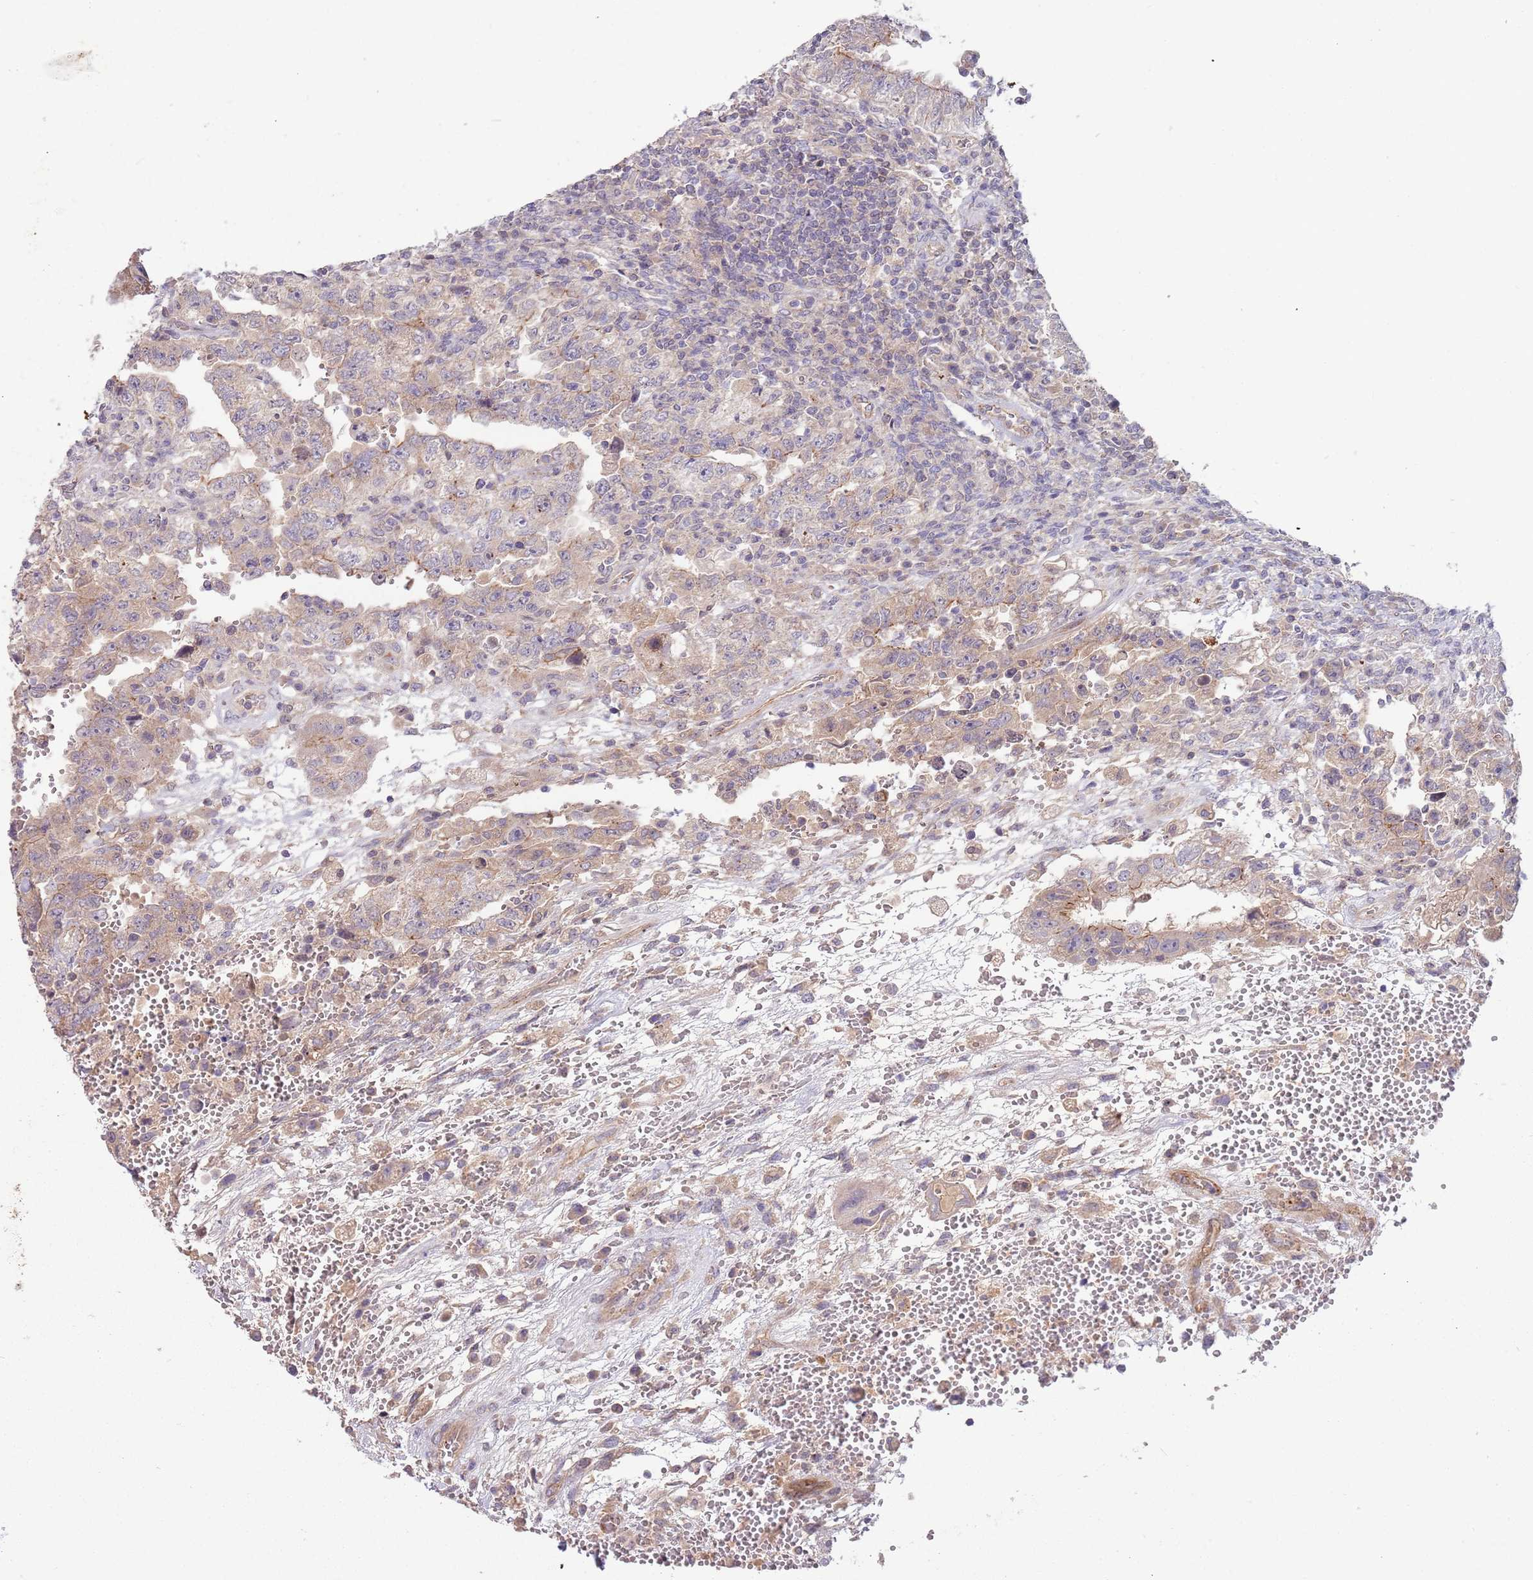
{"staining": {"intensity": "weak", "quantity": "<25%", "location": "cytoplasmic/membranous"}, "tissue": "testis cancer", "cell_type": "Tumor cells", "image_type": "cancer", "snomed": [{"axis": "morphology", "description": "Carcinoma, Embryonal, NOS"}, {"axis": "topography", "description": "Testis"}], "caption": "IHC of human embryonal carcinoma (testis) displays no expression in tumor cells. (Stains: DAB (3,3'-diaminobenzidine) immunohistochemistry (IHC) with hematoxylin counter stain, Microscopy: brightfield microscopy at high magnification).", "gene": "SAV1", "patient": {"sex": "male", "age": 26}}